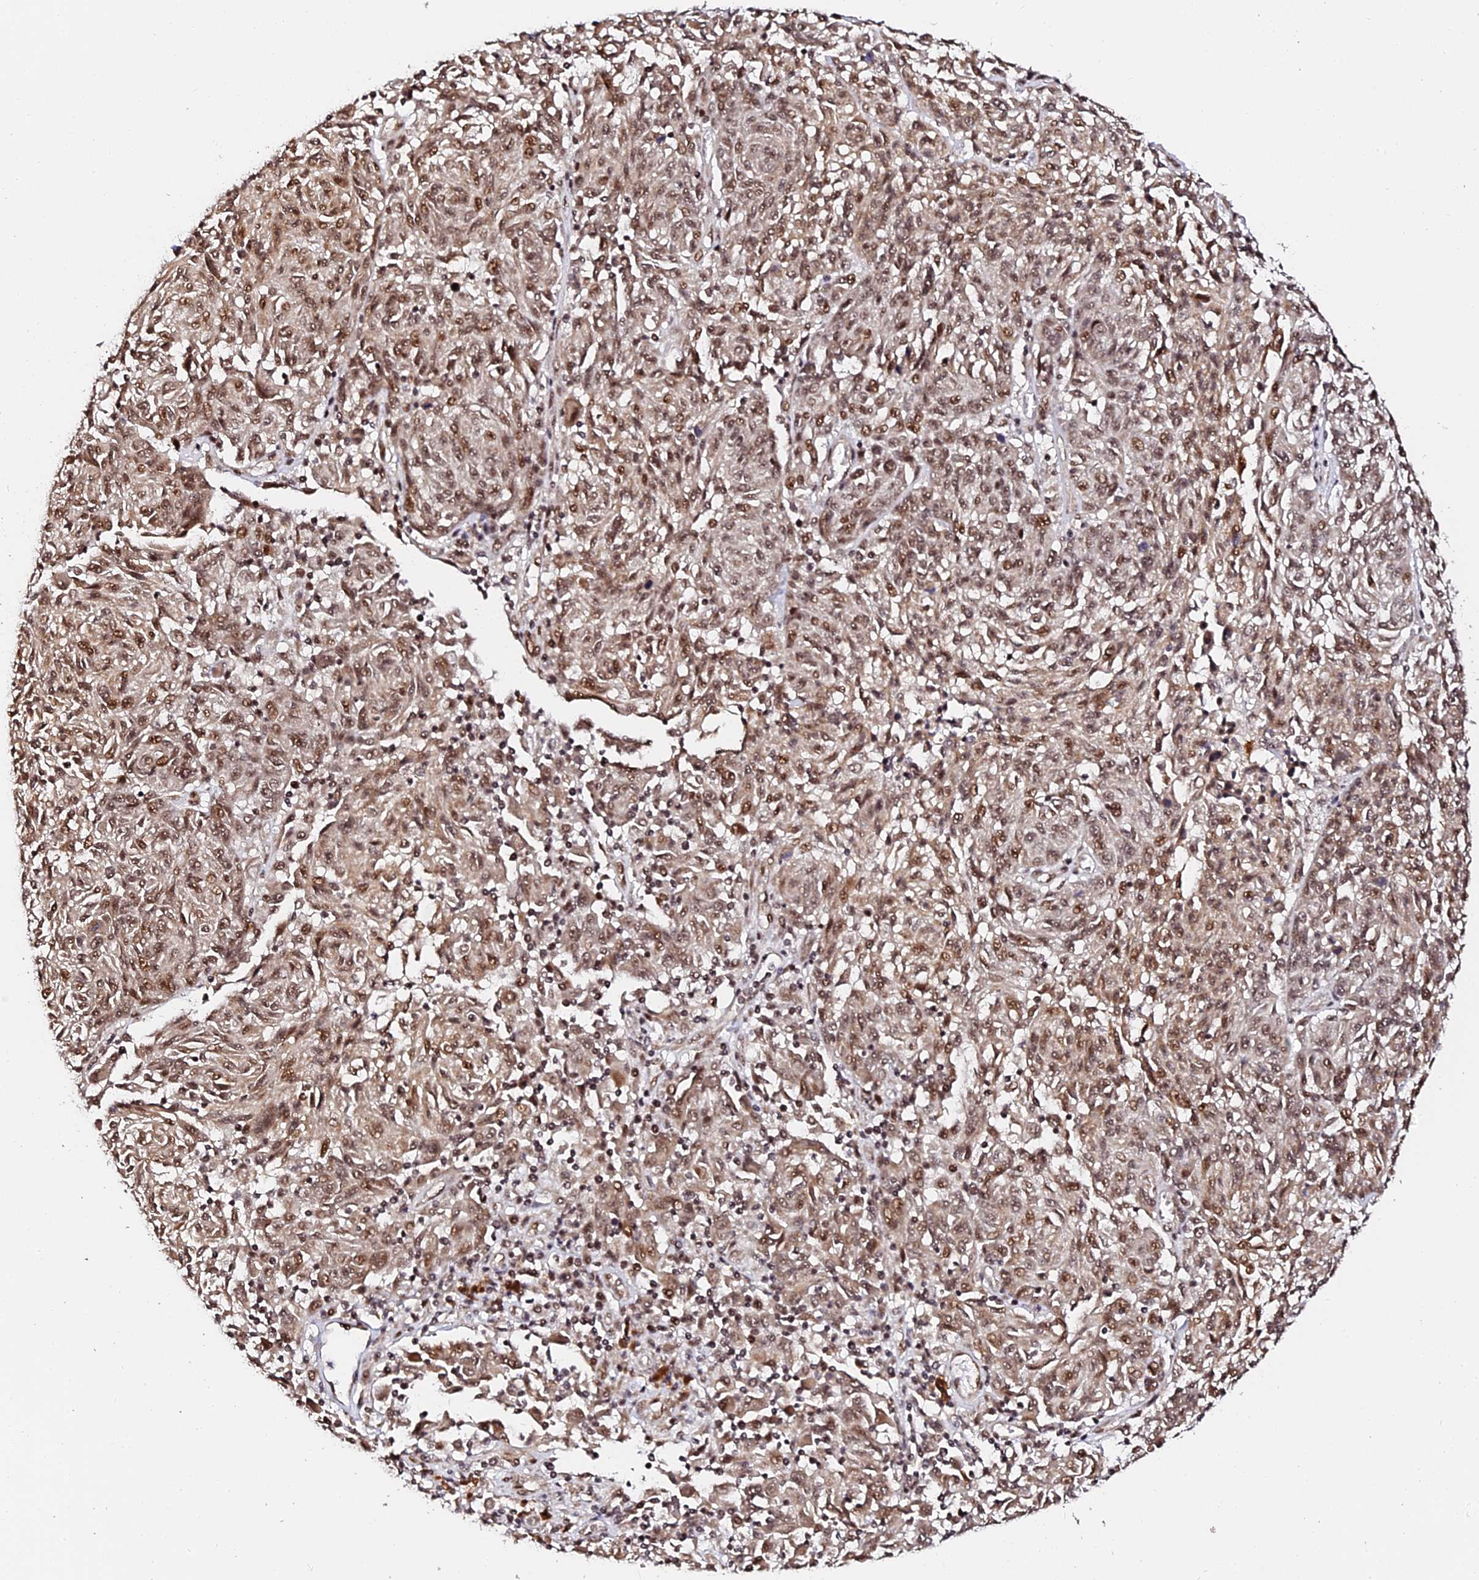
{"staining": {"intensity": "moderate", "quantity": ">75%", "location": "nuclear"}, "tissue": "melanoma", "cell_type": "Tumor cells", "image_type": "cancer", "snomed": [{"axis": "morphology", "description": "Malignant melanoma, NOS"}, {"axis": "topography", "description": "Skin"}], "caption": "An image of human melanoma stained for a protein displays moderate nuclear brown staining in tumor cells. (DAB (3,3'-diaminobenzidine) = brown stain, brightfield microscopy at high magnification).", "gene": "MCRS1", "patient": {"sex": "male", "age": 53}}